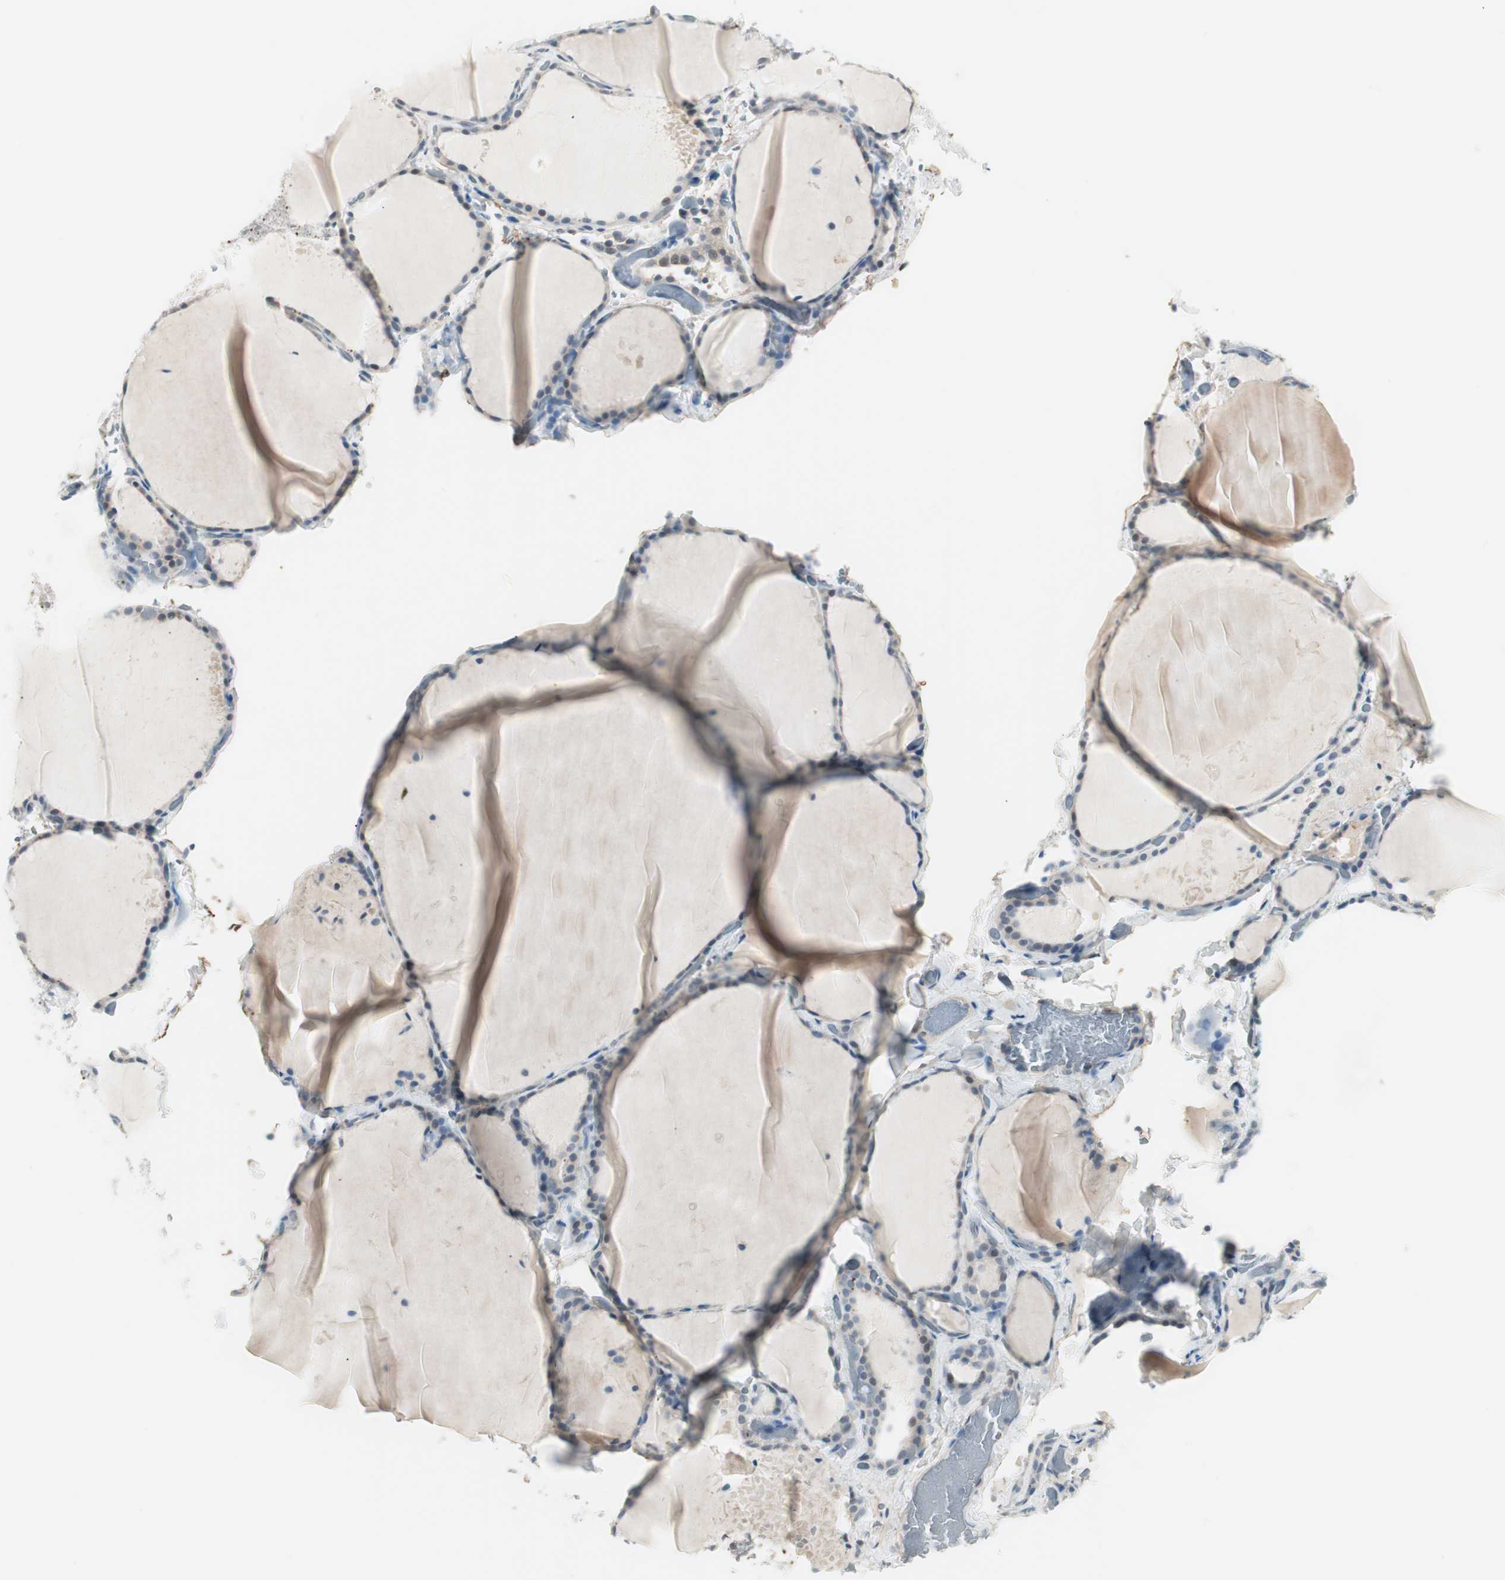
{"staining": {"intensity": "moderate", "quantity": "<25%", "location": "cytoplasmic/membranous"}, "tissue": "thyroid gland", "cell_type": "Glandular cells", "image_type": "normal", "snomed": [{"axis": "morphology", "description": "Normal tissue, NOS"}, {"axis": "topography", "description": "Thyroid gland"}], "caption": "About <25% of glandular cells in normal thyroid gland display moderate cytoplasmic/membranous protein expression as visualized by brown immunohistochemical staining.", "gene": "ITGB4", "patient": {"sex": "female", "age": 22}}